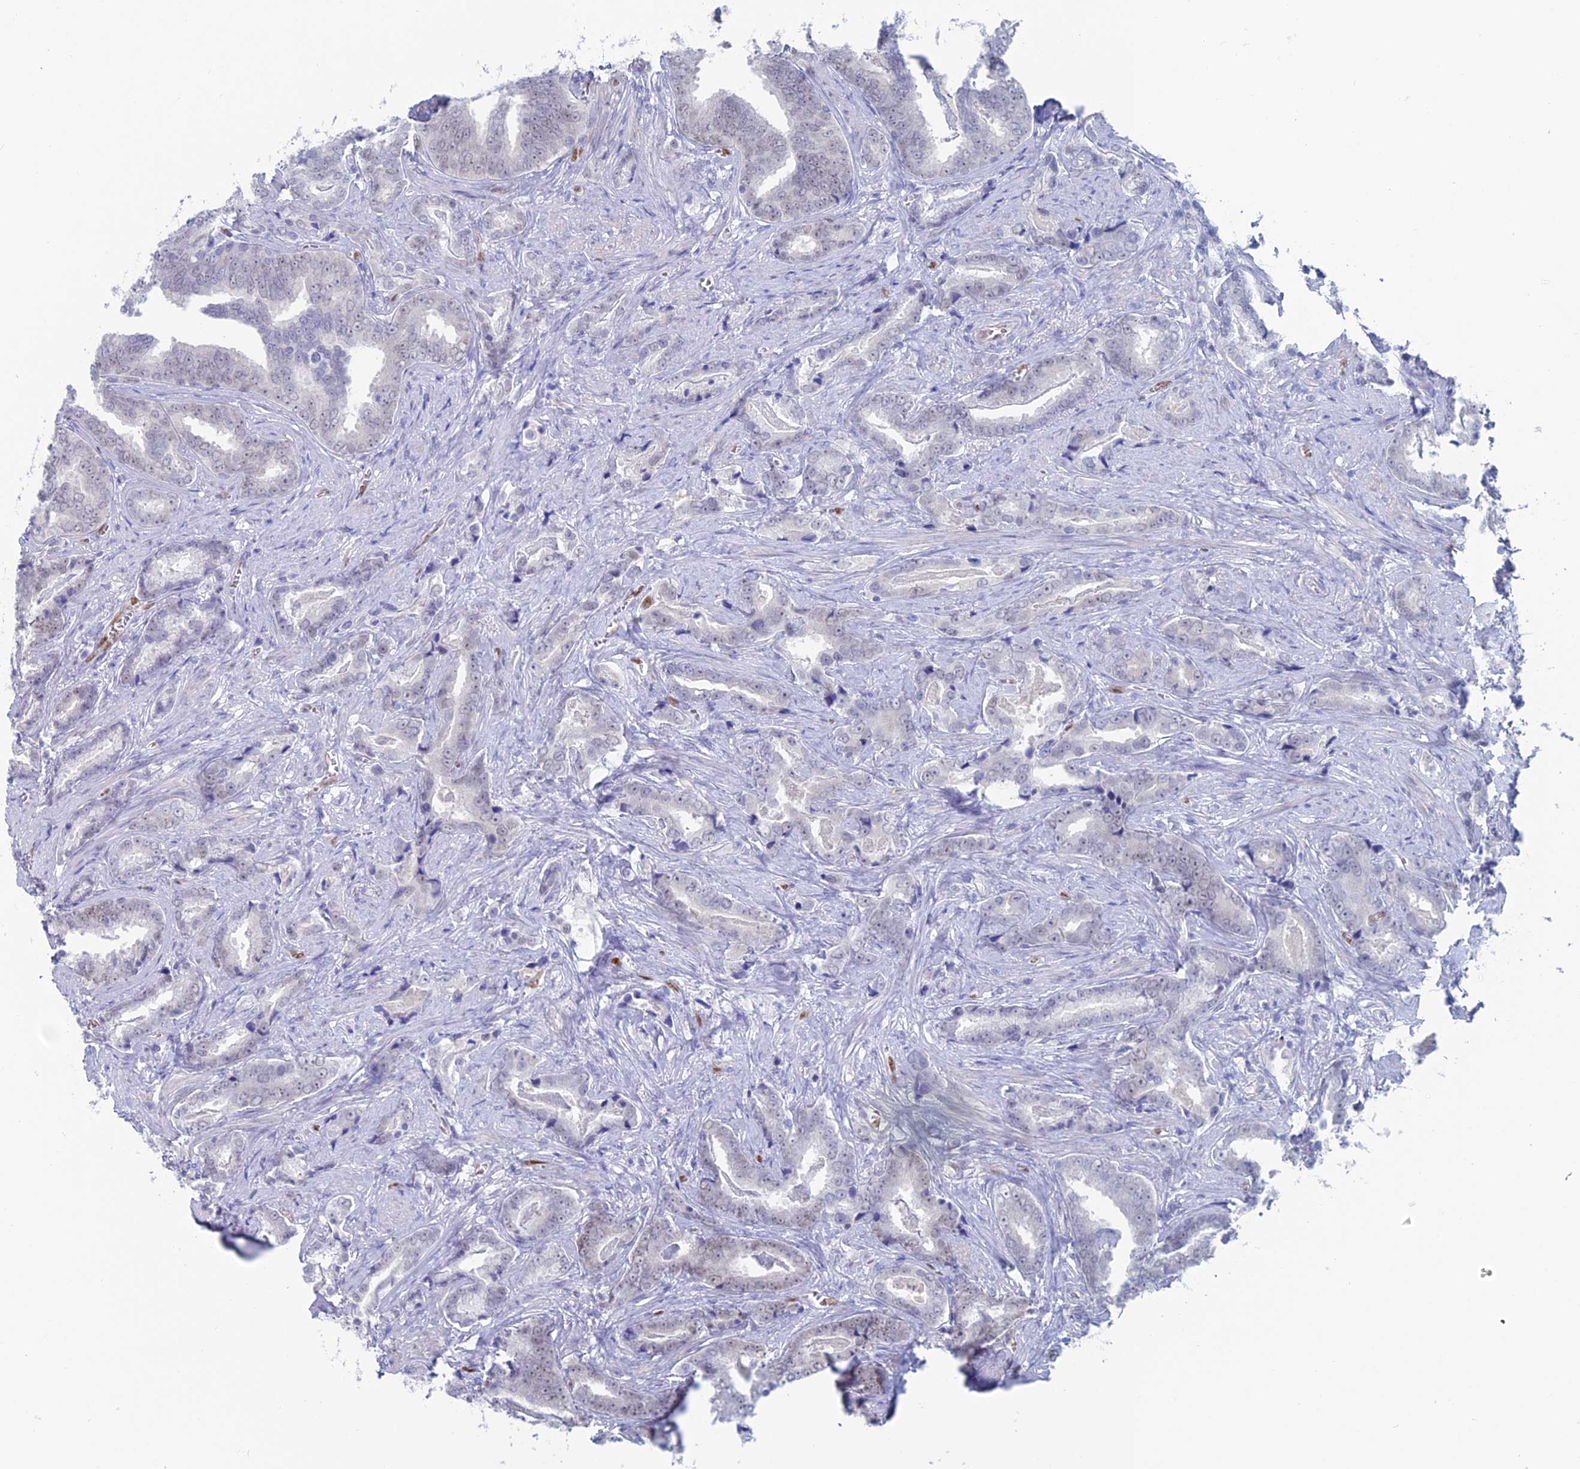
{"staining": {"intensity": "negative", "quantity": "none", "location": "none"}, "tissue": "prostate cancer", "cell_type": "Tumor cells", "image_type": "cancer", "snomed": [{"axis": "morphology", "description": "Adenocarcinoma, High grade"}, {"axis": "topography", "description": "Prostate"}], "caption": "Tumor cells are negative for protein expression in human adenocarcinoma (high-grade) (prostate).", "gene": "NOL4L", "patient": {"sex": "male", "age": 67}}